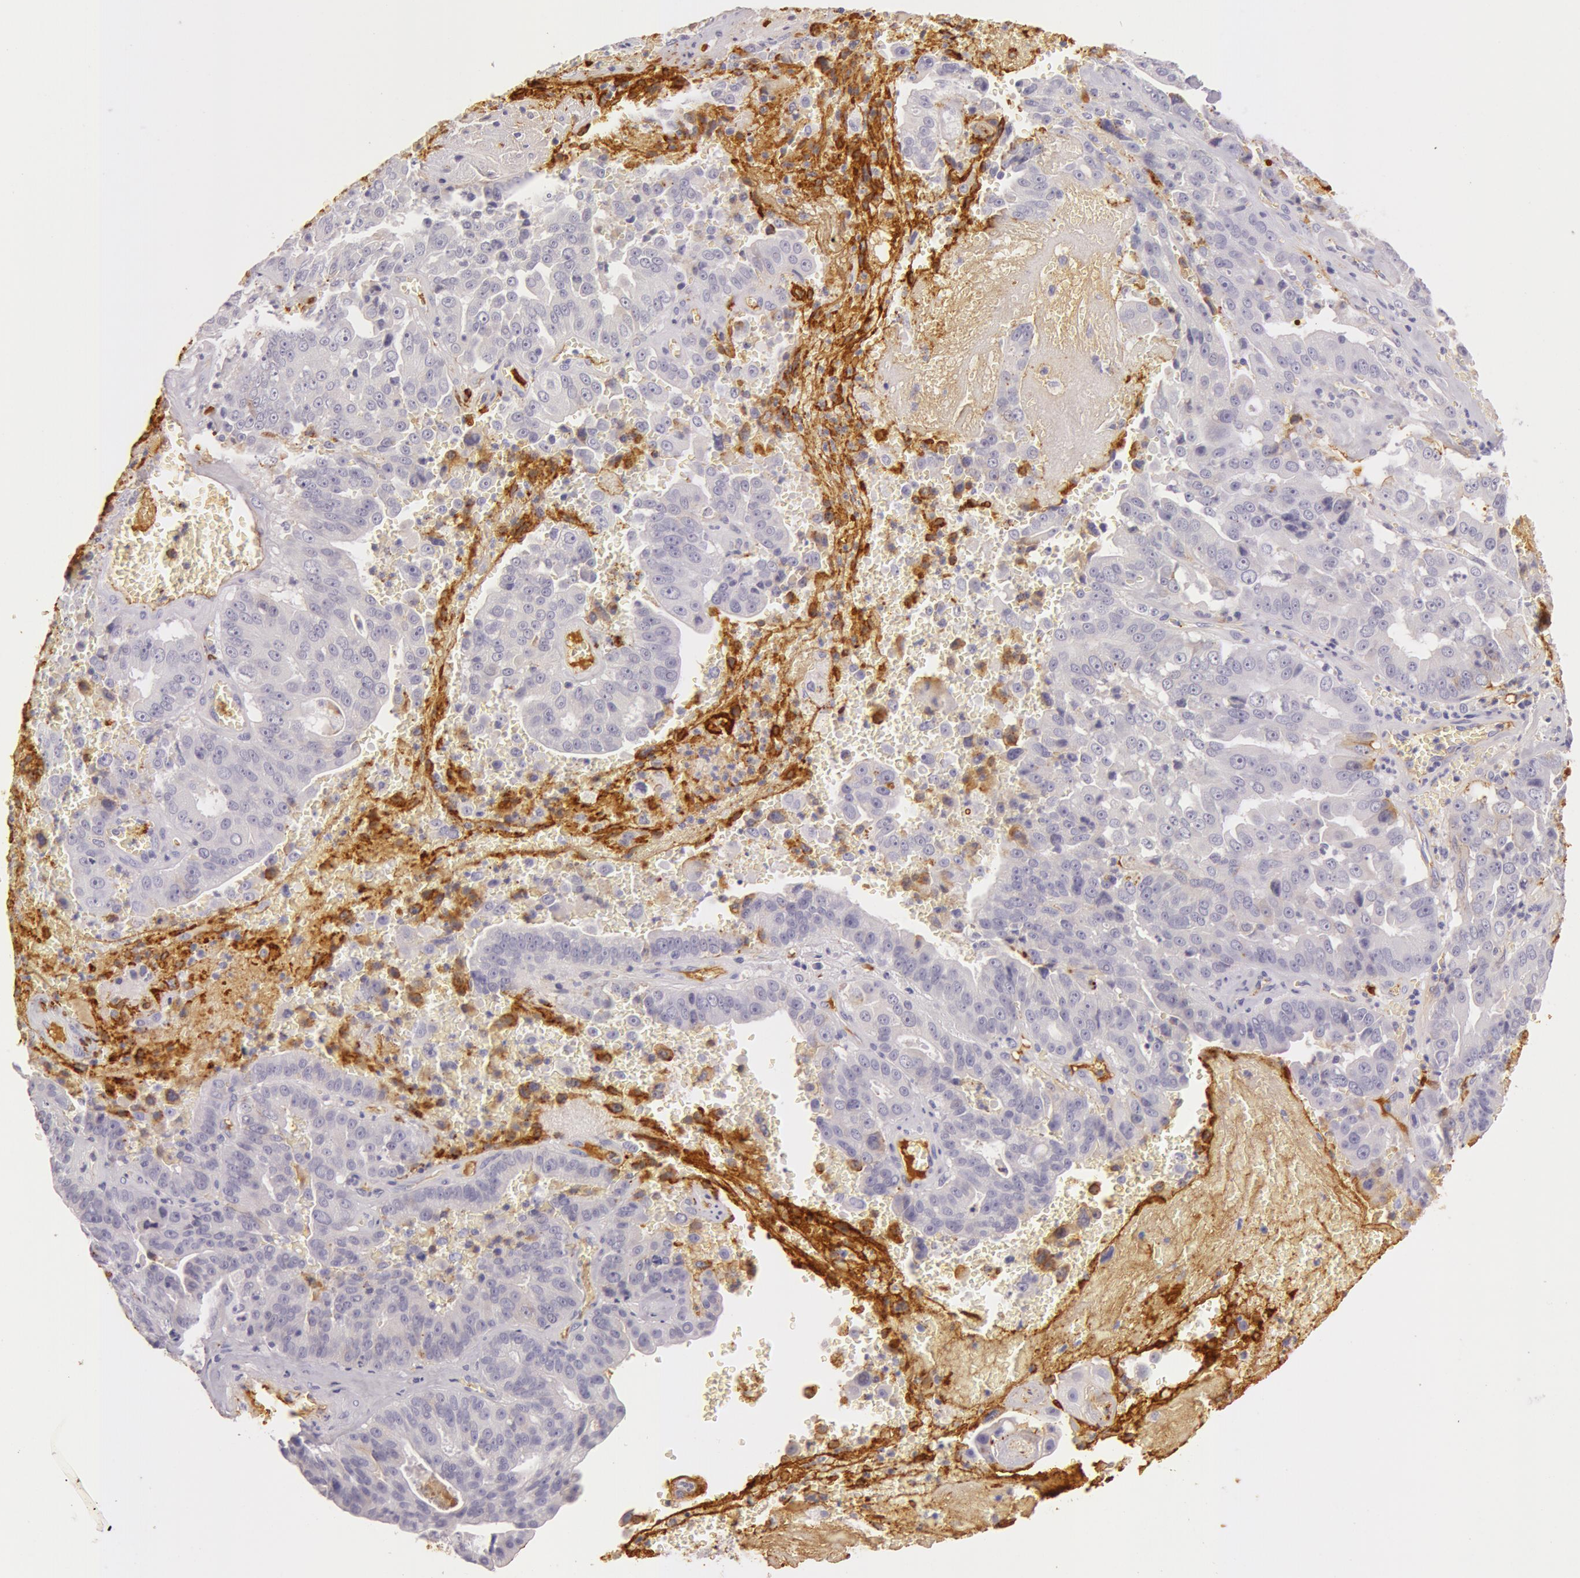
{"staining": {"intensity": "weak", "quantity": "<25%", "location": "cytoplasmic/membranous"}, "tissue": "liver cancer", "cell_type": "Tumor cells", "image_type": "cancer", "snomed": [{"axis": "morphology", "description": "Cholangiocarcinoma"}, {"axis": "topography", "description": "Liver"}], "caption": "Protein analysis of cholangiocarcinoma (liver) demonstrates no significant staining in tumor cells.", "gene": "C4BPA", "patient": {"sex": "female", "age": 79}}